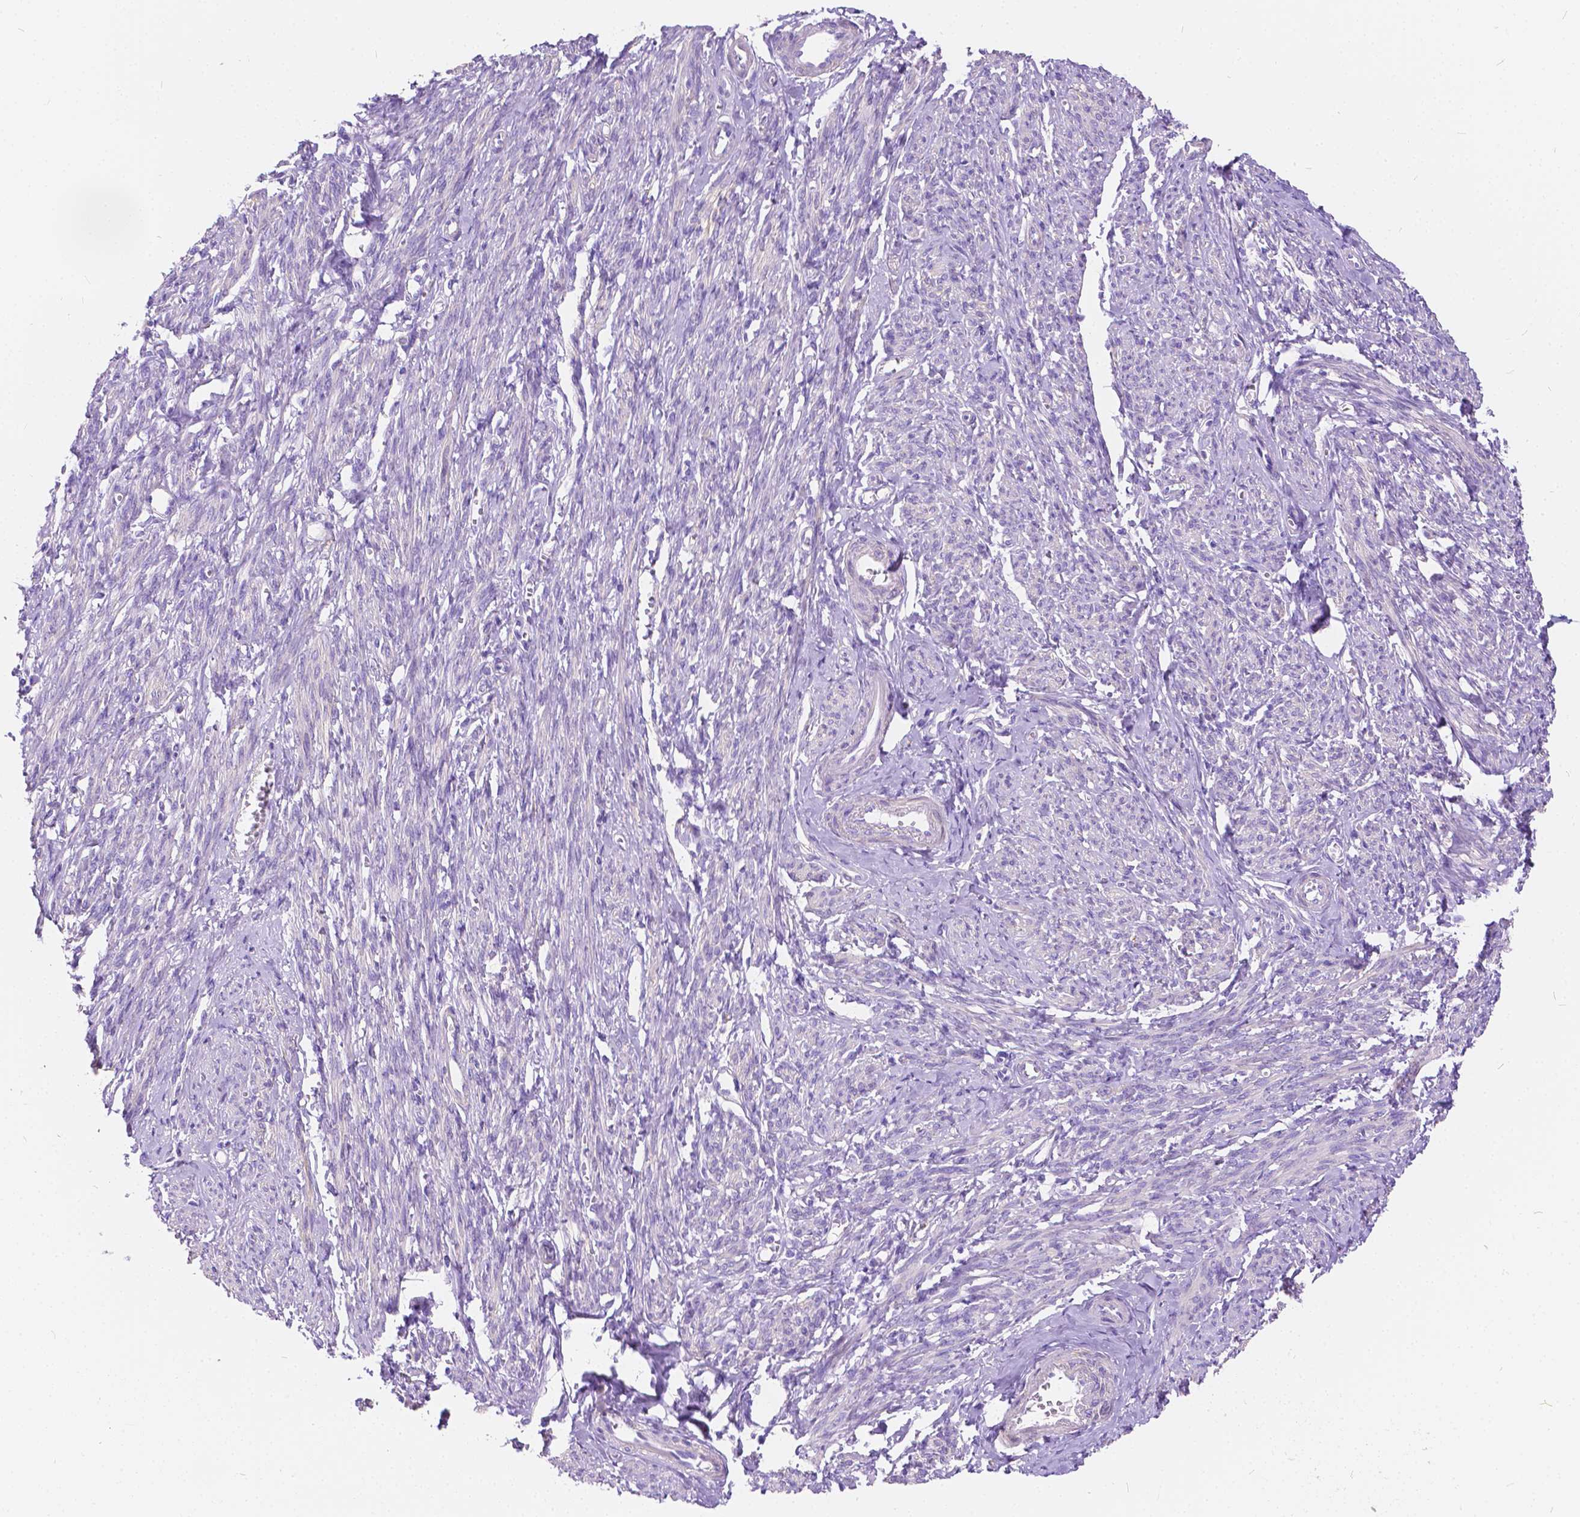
{"staining": {"intensity": "negative", "quantity": "none", "location": "none"}, "tissue": "smooth muscle", "cell_type": "Smooth muscle cells", "image_type": "normal", "snomed": [{"axis": "morphology", "description": "Normal tissue, NOS"}, {"axis": "topography", "description": "Smooth muscle"}], "caption": "Photomicrograph shows no significant protein staining in smooth muscle cells of normal smooth muscle. (Immunohistochemistry, brightfield microscopy, high magnification).", "gene": "CHRM1", "patient": {"sex": "female", "age": 65}}